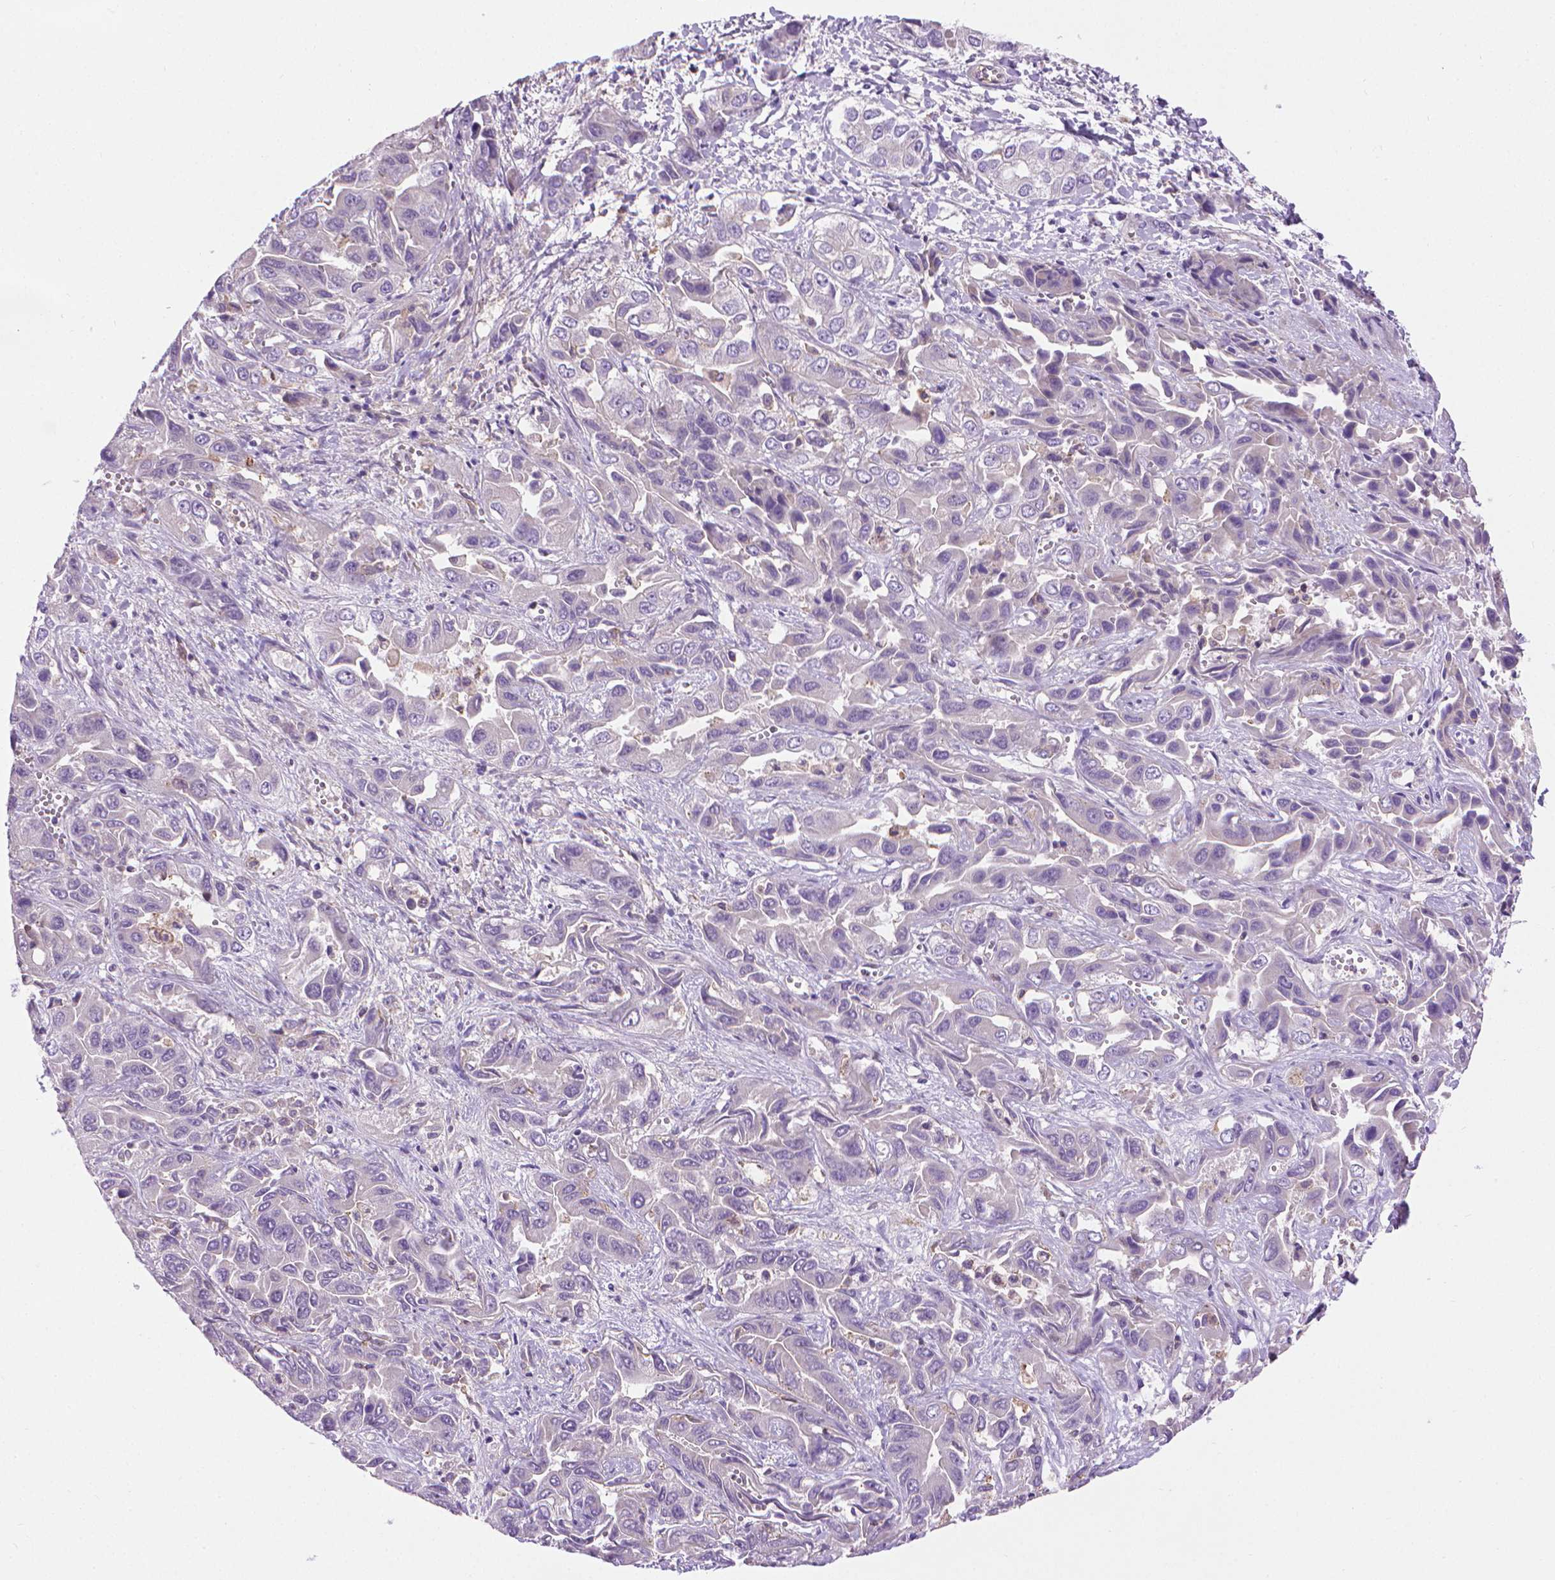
{"staining": {"intensity": "negative", "quantity": "none", "location": "none"}, "tissue": "liver cancer", "cell_type": "Tumor cells", "image_type": "cancer", "snomed": [{"axis": "morphology", "description": "Cholangiocarcinoma"}, {"axis": "topography", "description": "Liver"}], "caption": "IHC photomicrograph of liver cancer (cholangiocarcinoma) stained for a protein (brown), which demonstrates no staining in tumor cells. The staining is performed using DAB (3,3'-diaminobenzidine) brown chromogen with nuclei counter-stained in using hematoxylin.", "gene": "SLC51B", "patient": {"sex": "female", "age": 52}}